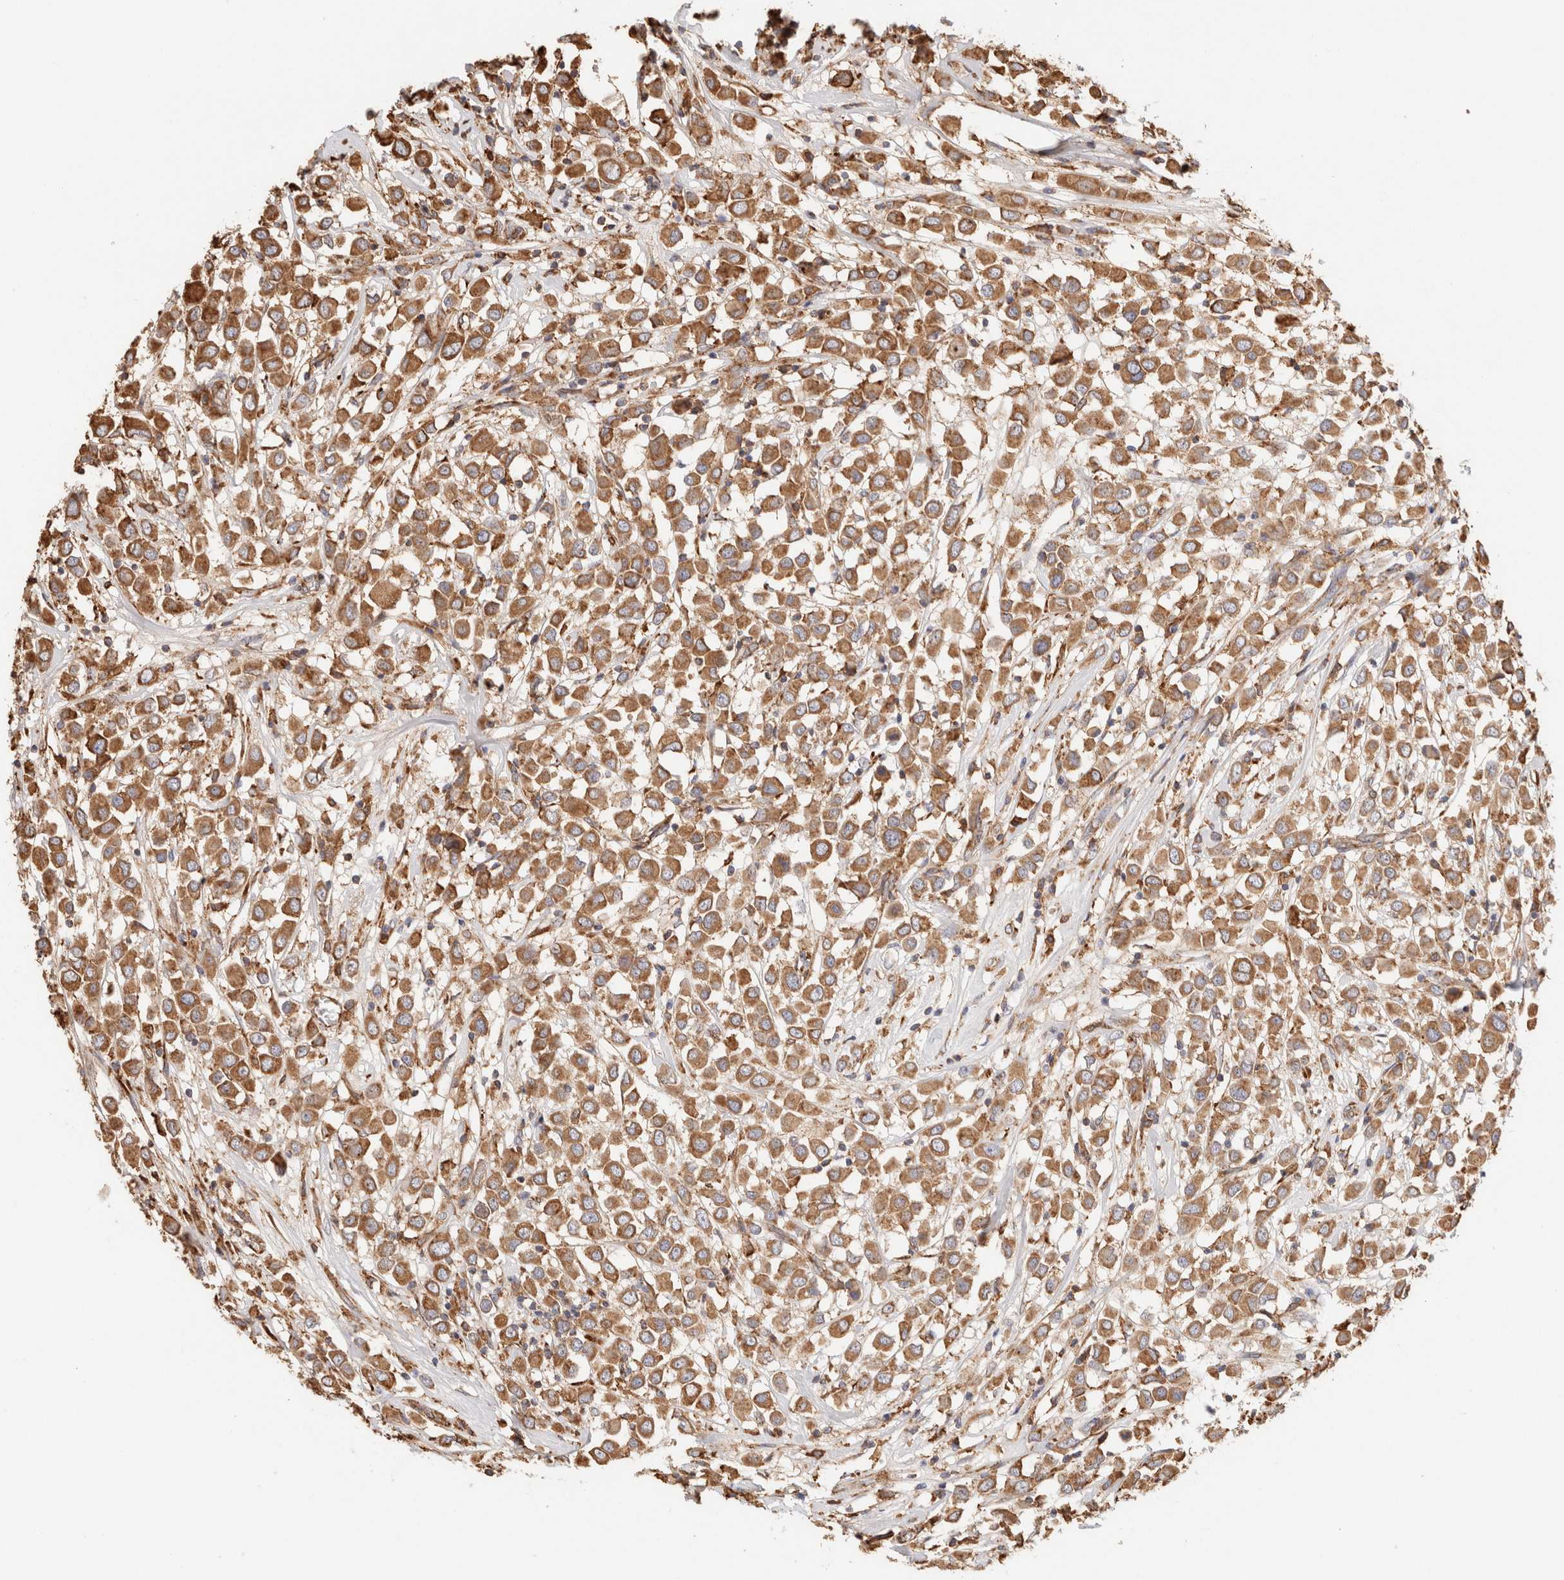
{"staining": {"intensity": "moderate", "quantity": ">75%", "location": "cytoplasmic/membranous"}, "tissue": "breast cancer", "cell_type": "Tumor cells", "image_type": "cancer", "snomed": [{"axis": "morphology", "description": "Duct carcinoma"}, {"axis": "topography", "description": "Breast"}], "caption": "Immunohistochemistry (DAB) staining of human invasive ductal carcinoma (breast) displays moderate cytoplasmic/membranous protein staining in about >75% of tumor cells.", "gene": "FER", "patient": {"sex": "female", "age": 61}}